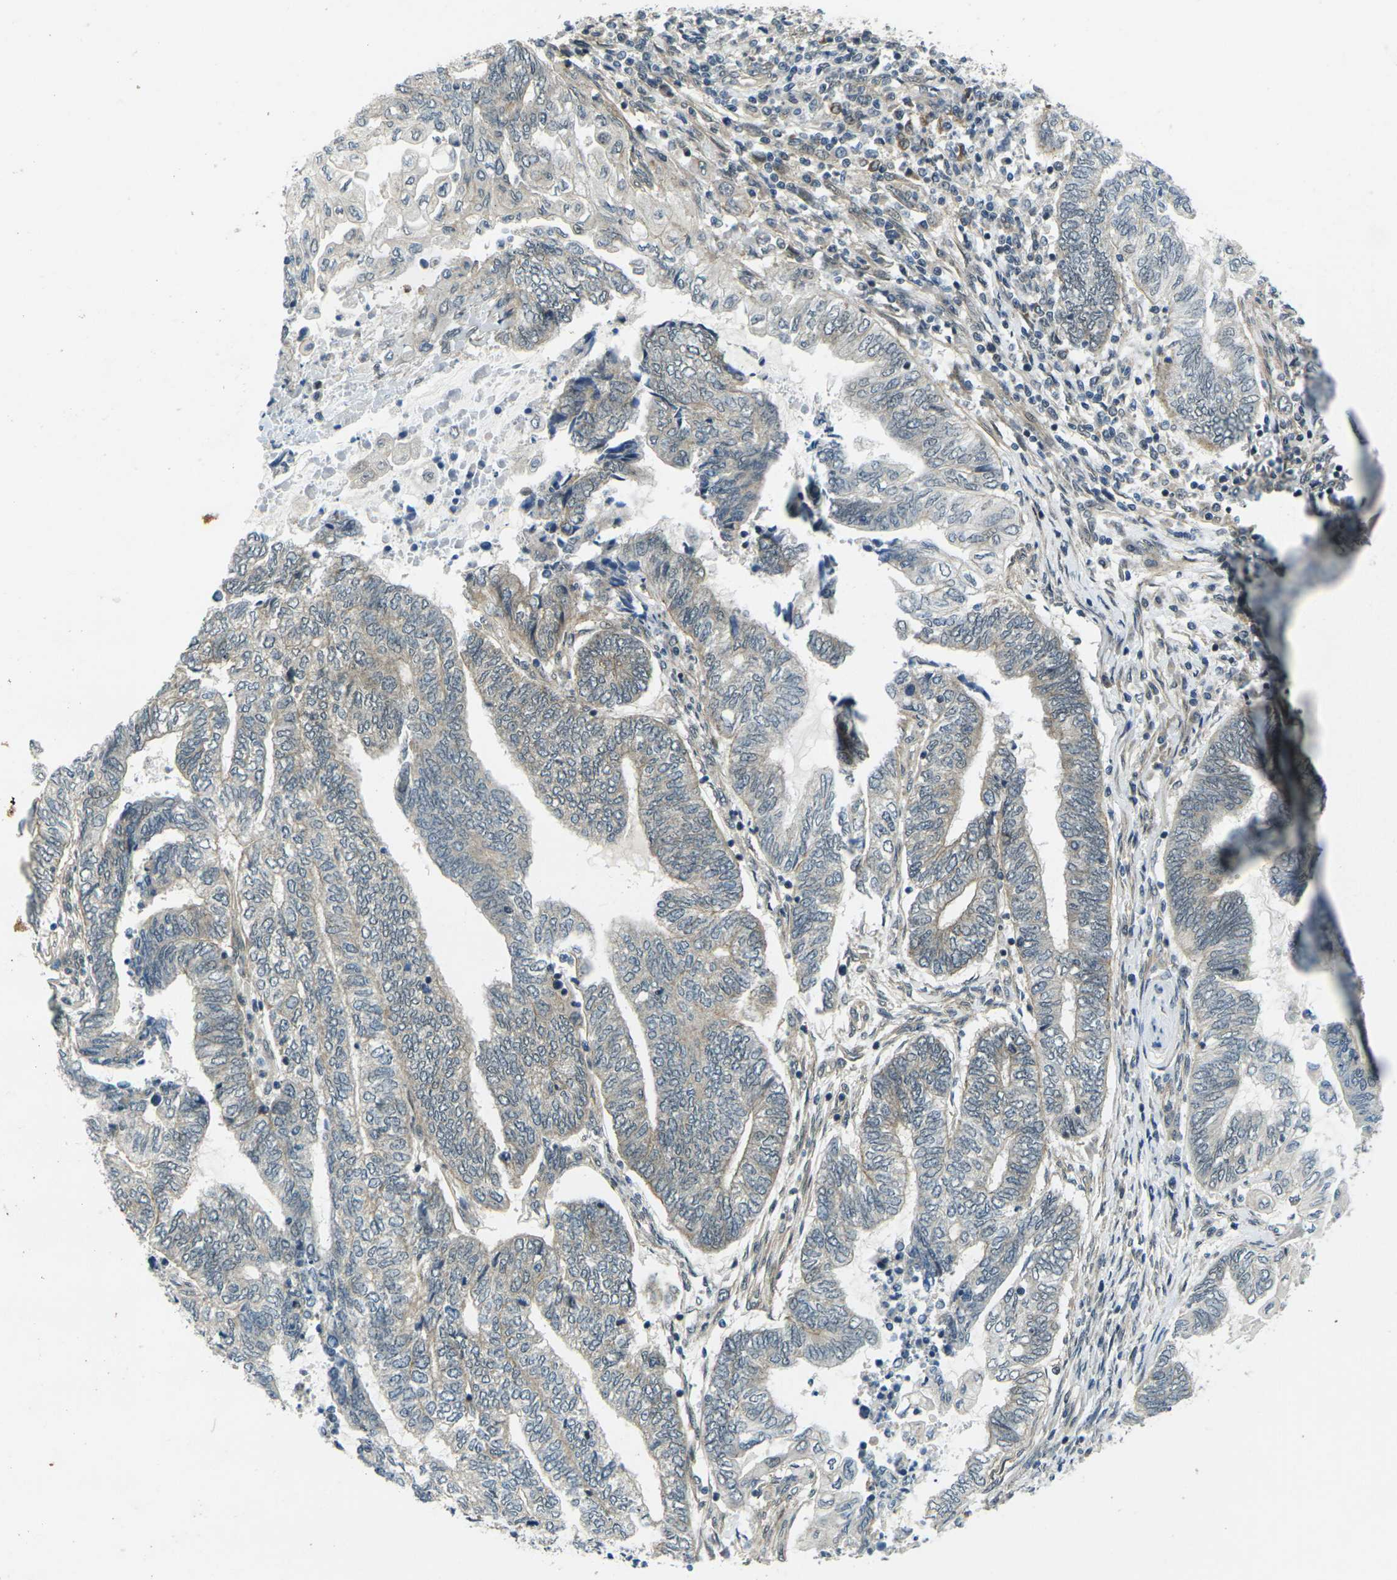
{"staining": {"intensity": "negative", "quantity": "none", "location": "none"}, "tissue": "endometrial cancer", "cell_type": "Tumor cells", "image_type": "cancer", "snomed": [{"axis": "morphology", "description": "Adenocarcinoma, NOS"}, {"axis": "topography", "description": "Uterus"}, {"axis": "topography", "description": "Endometrium"}], "caption": "Immunohistochemistry (IHC) photomicrograph of neoplastic tissue: human endometrial cancer stained with DAB (3,3'-diaminobenzidine) exhibits no significant protein staining in tumor cells.", "gene": "KCTD10", "patient": {"sex": "female", "age": 70}}